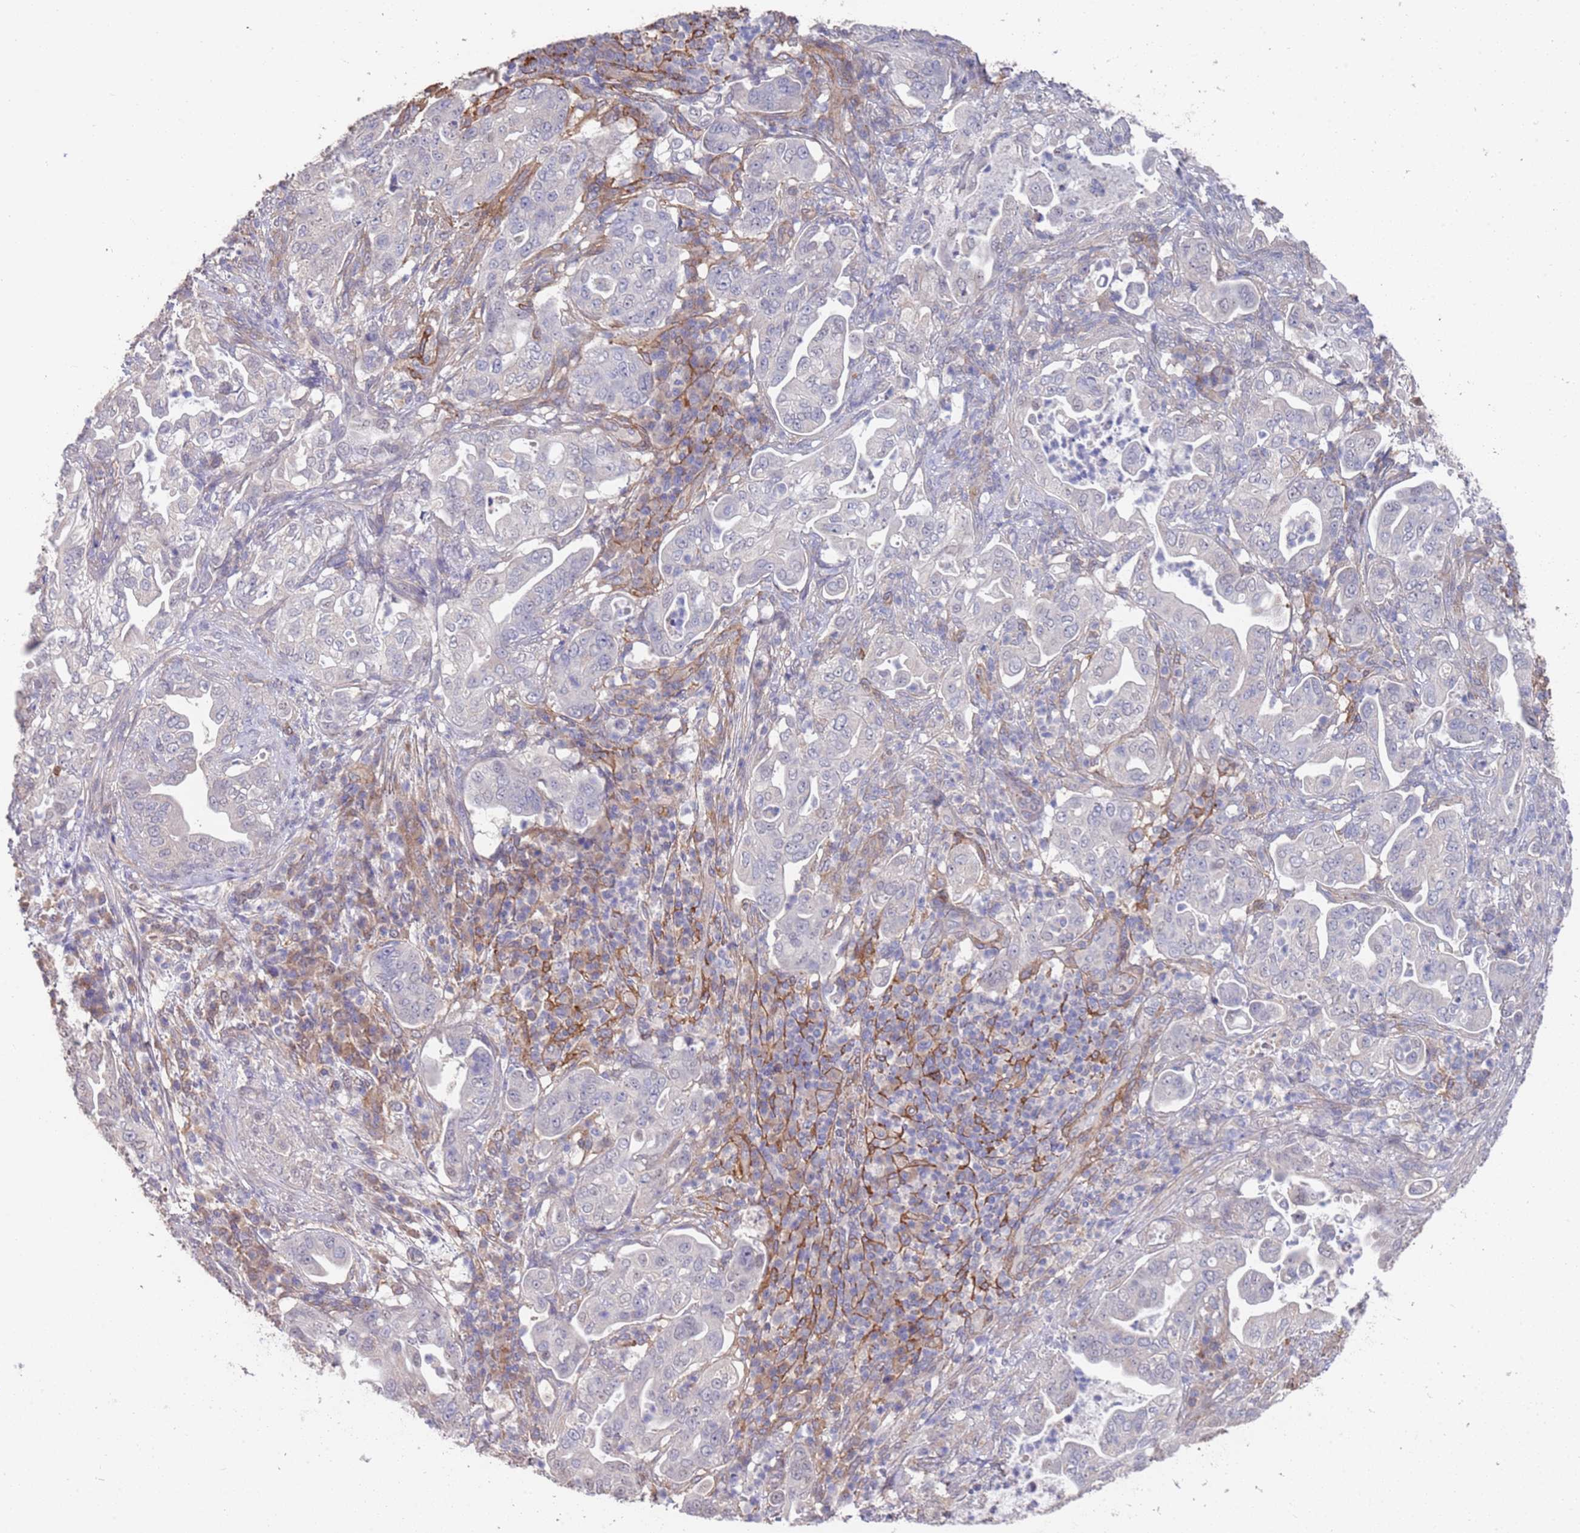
{"staining": {"intensity": "negative", "quantity": "none", "location": "none"}, "tissue": "pancreatic cancer", "cell_type": "Tumor cells", "image_type": "cancer", "snomed": [{"axis": "morphology", "description": "Normal tissue, NOS"}, {"axis": "morphology", "description": "Adenocarcinoma, NOS"}, {"axis": "topography", "description": "Lymph node"}, {"axis": "topography", "description": "Pancreas"}], "caption": "Pancreatic adenocarcinoma was stained to show a protein in brown. There is no significant staining in tumor cells.", "gene": "ANK2", "patient": {"sex": "female", "age": 67}}